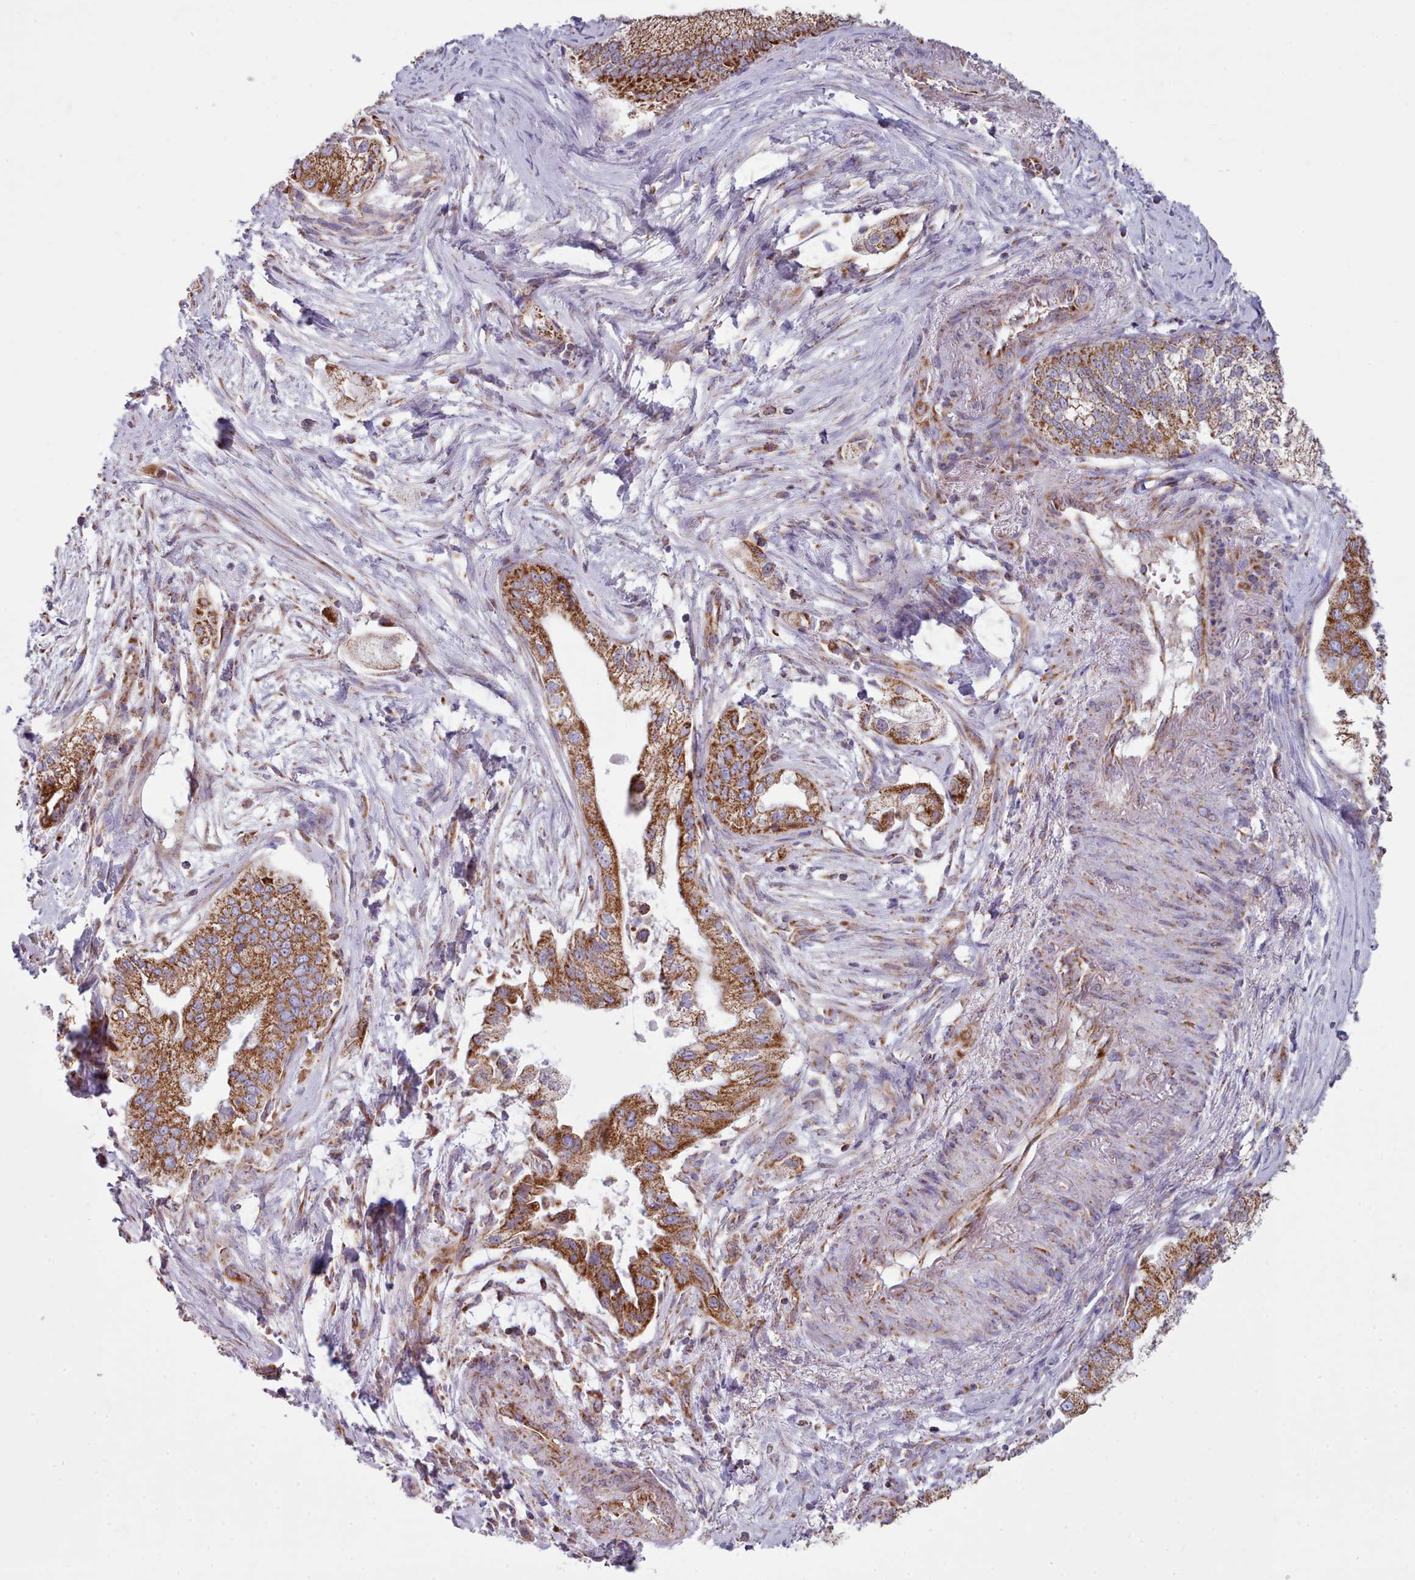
{"staining": {"intensity": "strong", "quantity": ">75%", "location": "cytoplasmic/membranous"}, "tissue": "pancreatic cancer", "cell_type": "Tumor cells", "image_type": "cancer", "snomed": [{"axis": "morphology", "description": "Adenocarcinoma, NOS"}, {"axis": "topography", "description": "Pancreas"}], "caption": "A histopathology image of pancreatic cancer (adenocarcinoma) stained for a protein shows strong cytoplasmic/membranous brown staining in tumor cells. The protein is stained brown, and the nuclei are stained in blue (DAB IHC with brightfield microscopy, high magnification).", "gene": "SRP54", "patient": {"sex": "male", "age": 70}}